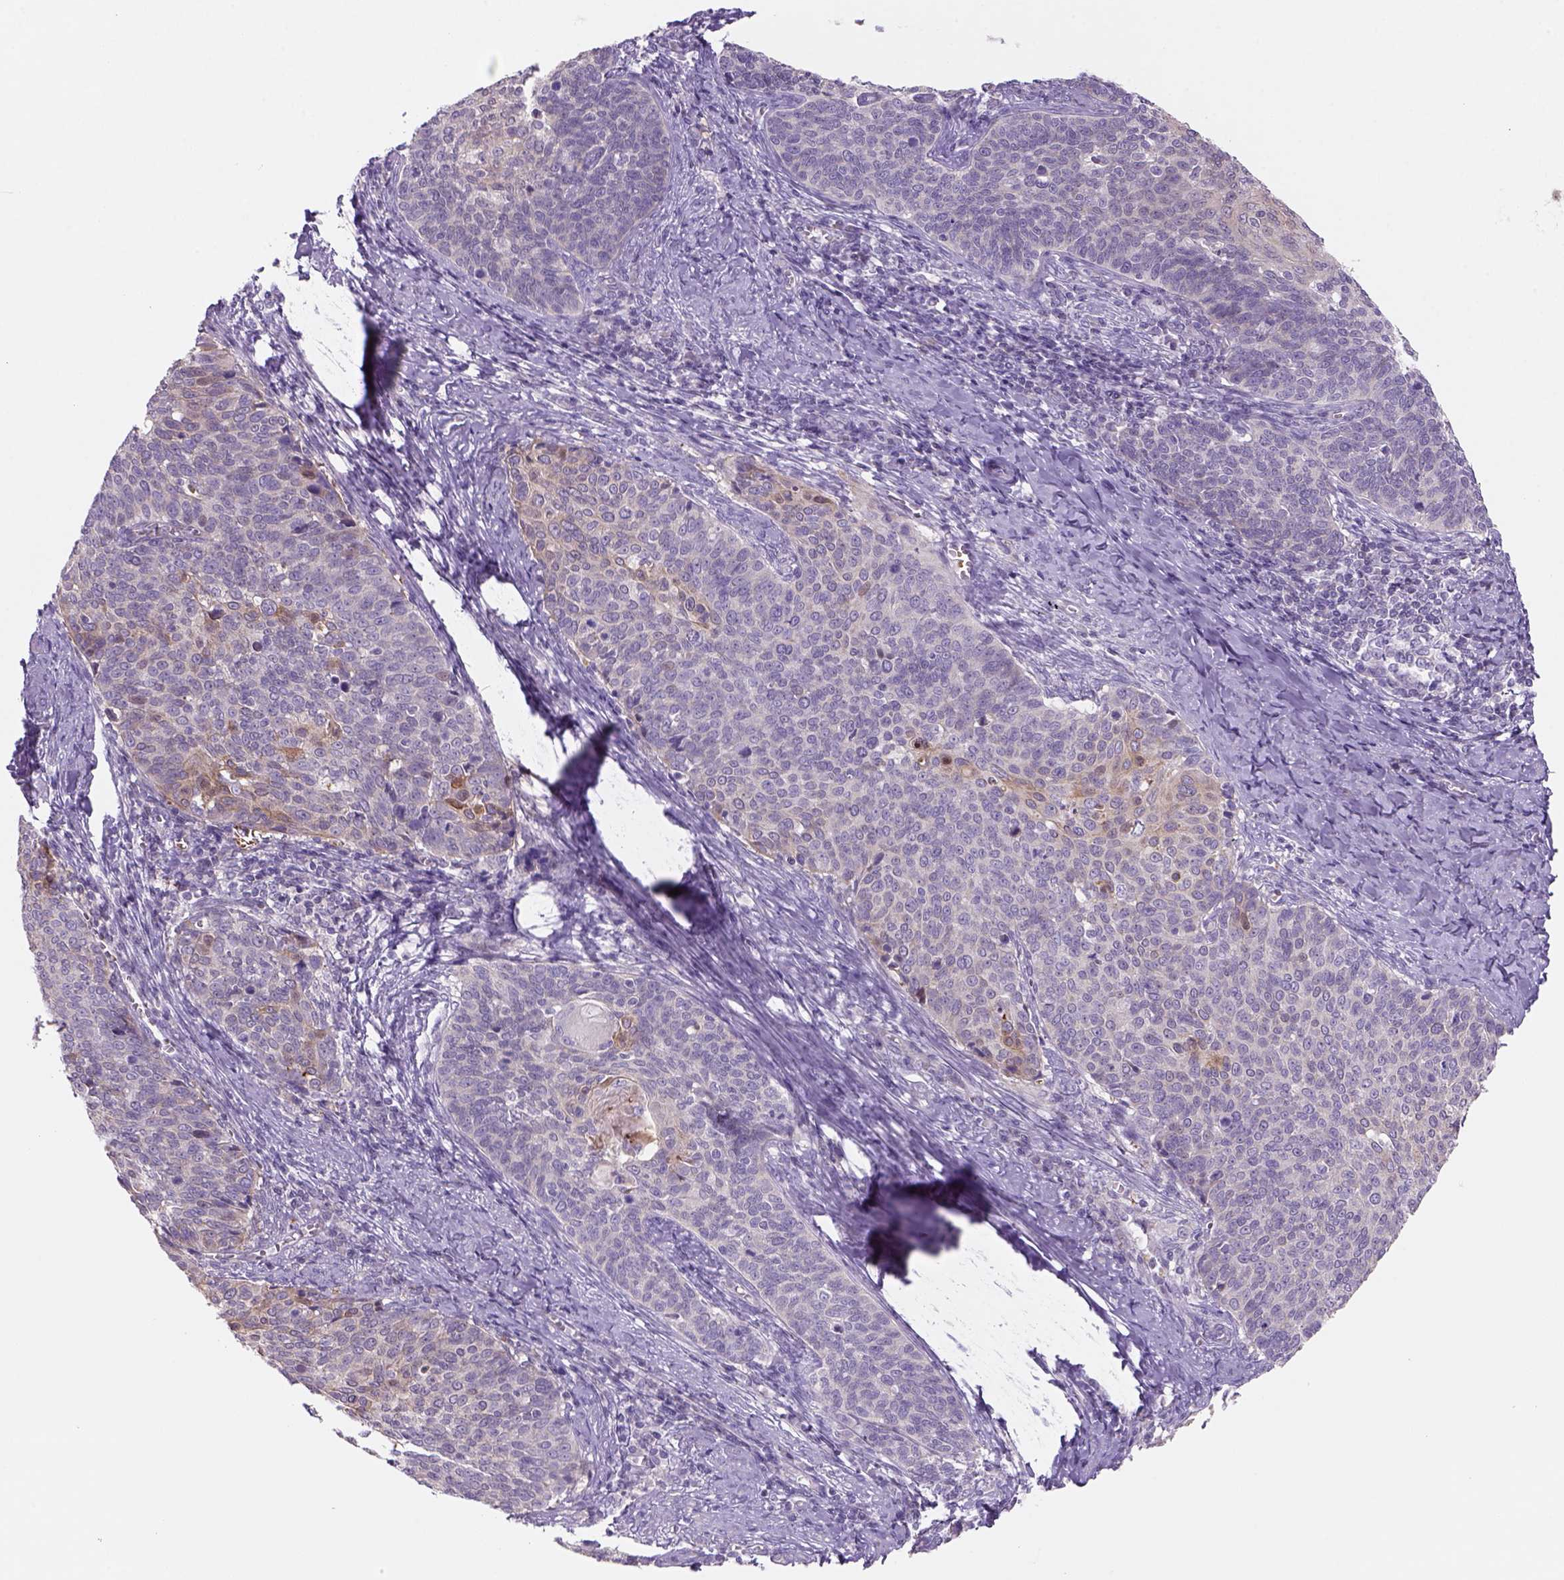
{"staining": {"intensity": "weak", "quantity": "<25%", "location": "cytoplasmic/membranous"}, "tissue": "cervical cancer", "cell_type": "Tumor cells", "image_type": "cancer", "snomed": [{"axis": "morphology", "description": "Normal tissue, NOS"}, {"axis": "morphology", "description": "Squamous cell carcinoma, NOS"}, {"axis": "topography", "description": "Cervix"}], "caption": "An immunohistochemistry (IHC) photomicrograph of cervical squamous cell carcinoma is shown. There is no staining in tumor cells of cervical squamous cell carcinoma.", "gene": "ADGRV1", "patient": {"sex": "female", "age": 39}}